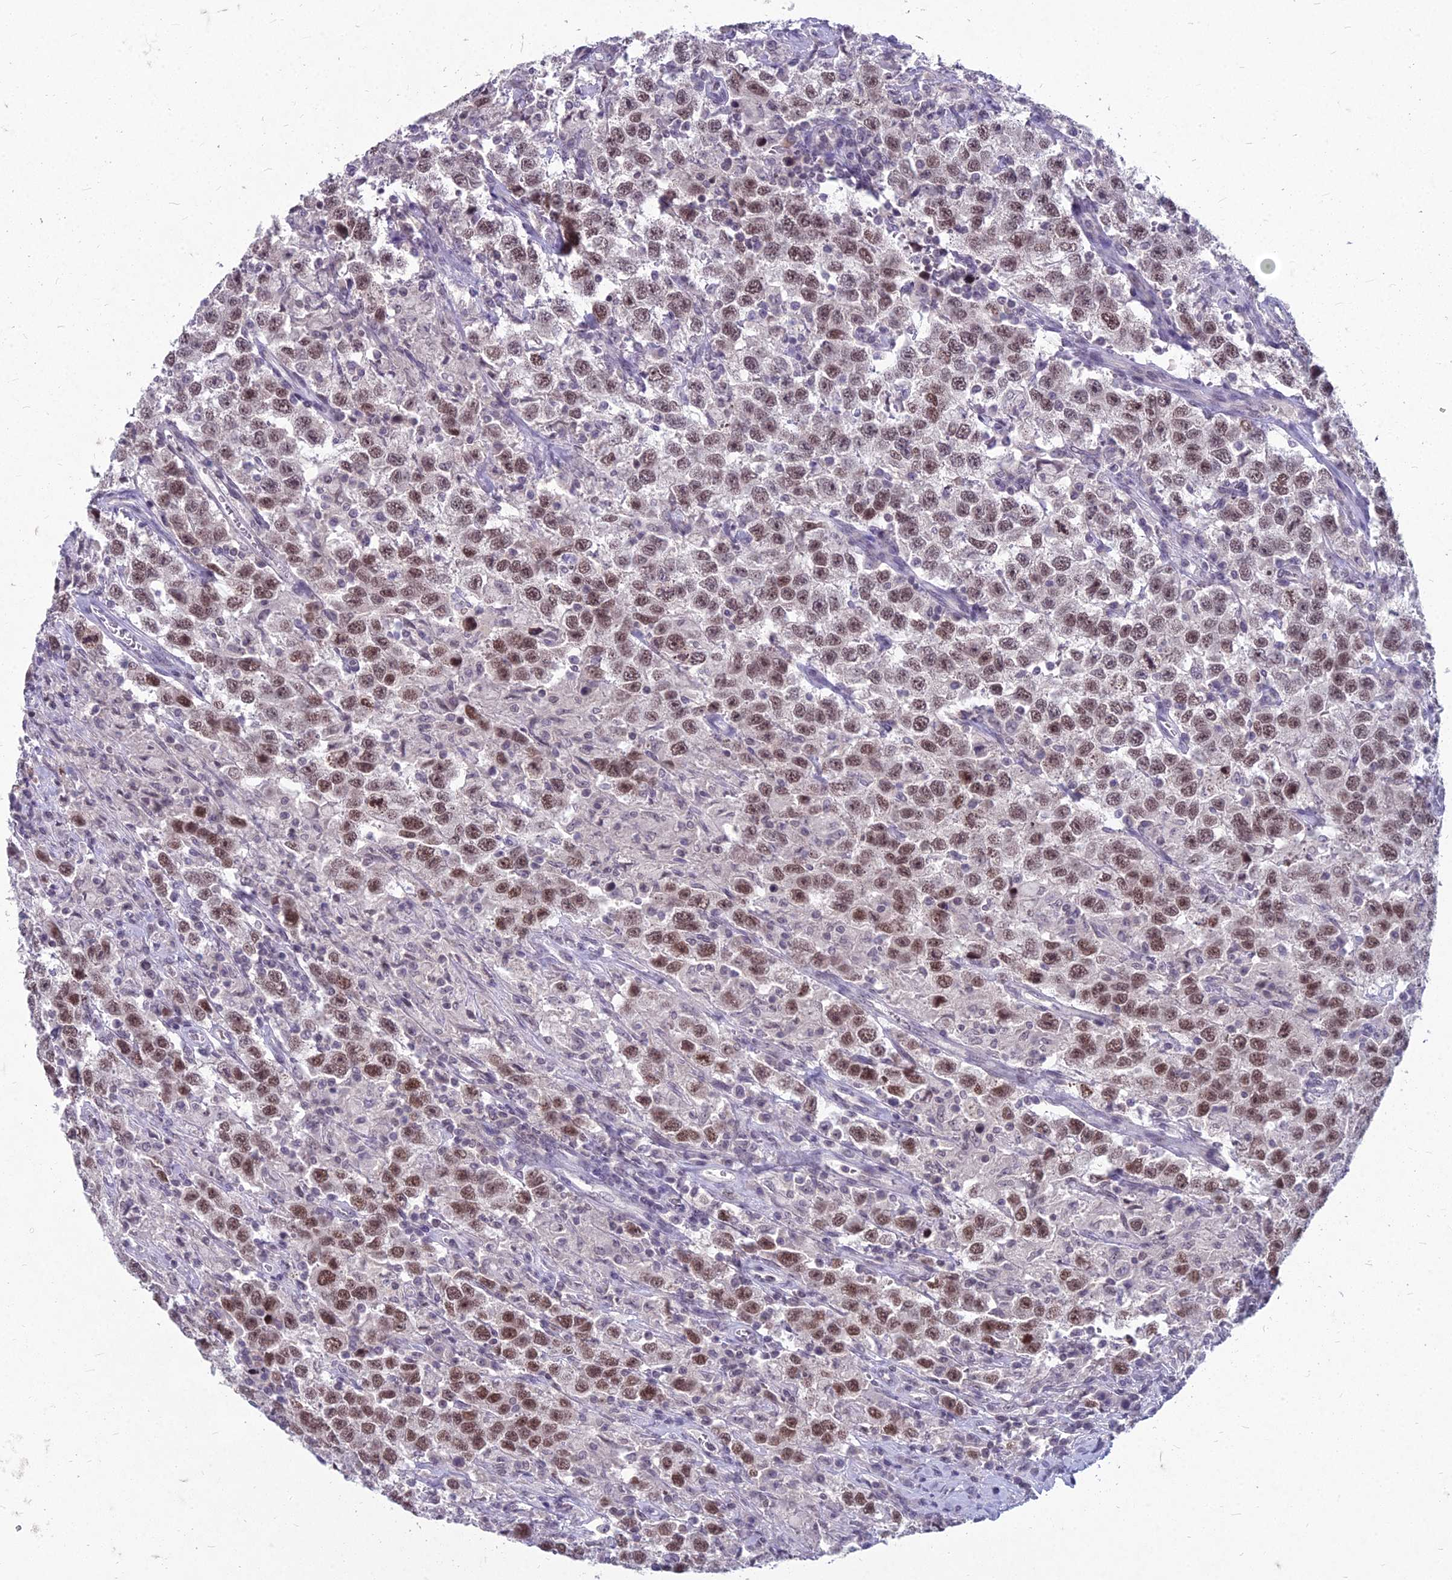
{"staining": {"intensity": "moderate", "quantity": ">75%", "location": "nuclear"}, "tissue": "testis cancer", "cell_type": "Tumor cells", "image_type": "cancer", "snomed": [{"axis": "morphology", "description": "Seminoma, NOS"}, {"axis": "topography", "description": "Testis"}], "caption": "Seminoma (testis) stained with immunohistochemistry reveals moderate nuclear positivity in approximately >75% of tumor cells. (IHC, brightfield microscopy, high magnification).", "gene": "KAT7", "patient": {"sex": "male", "age": 41}}